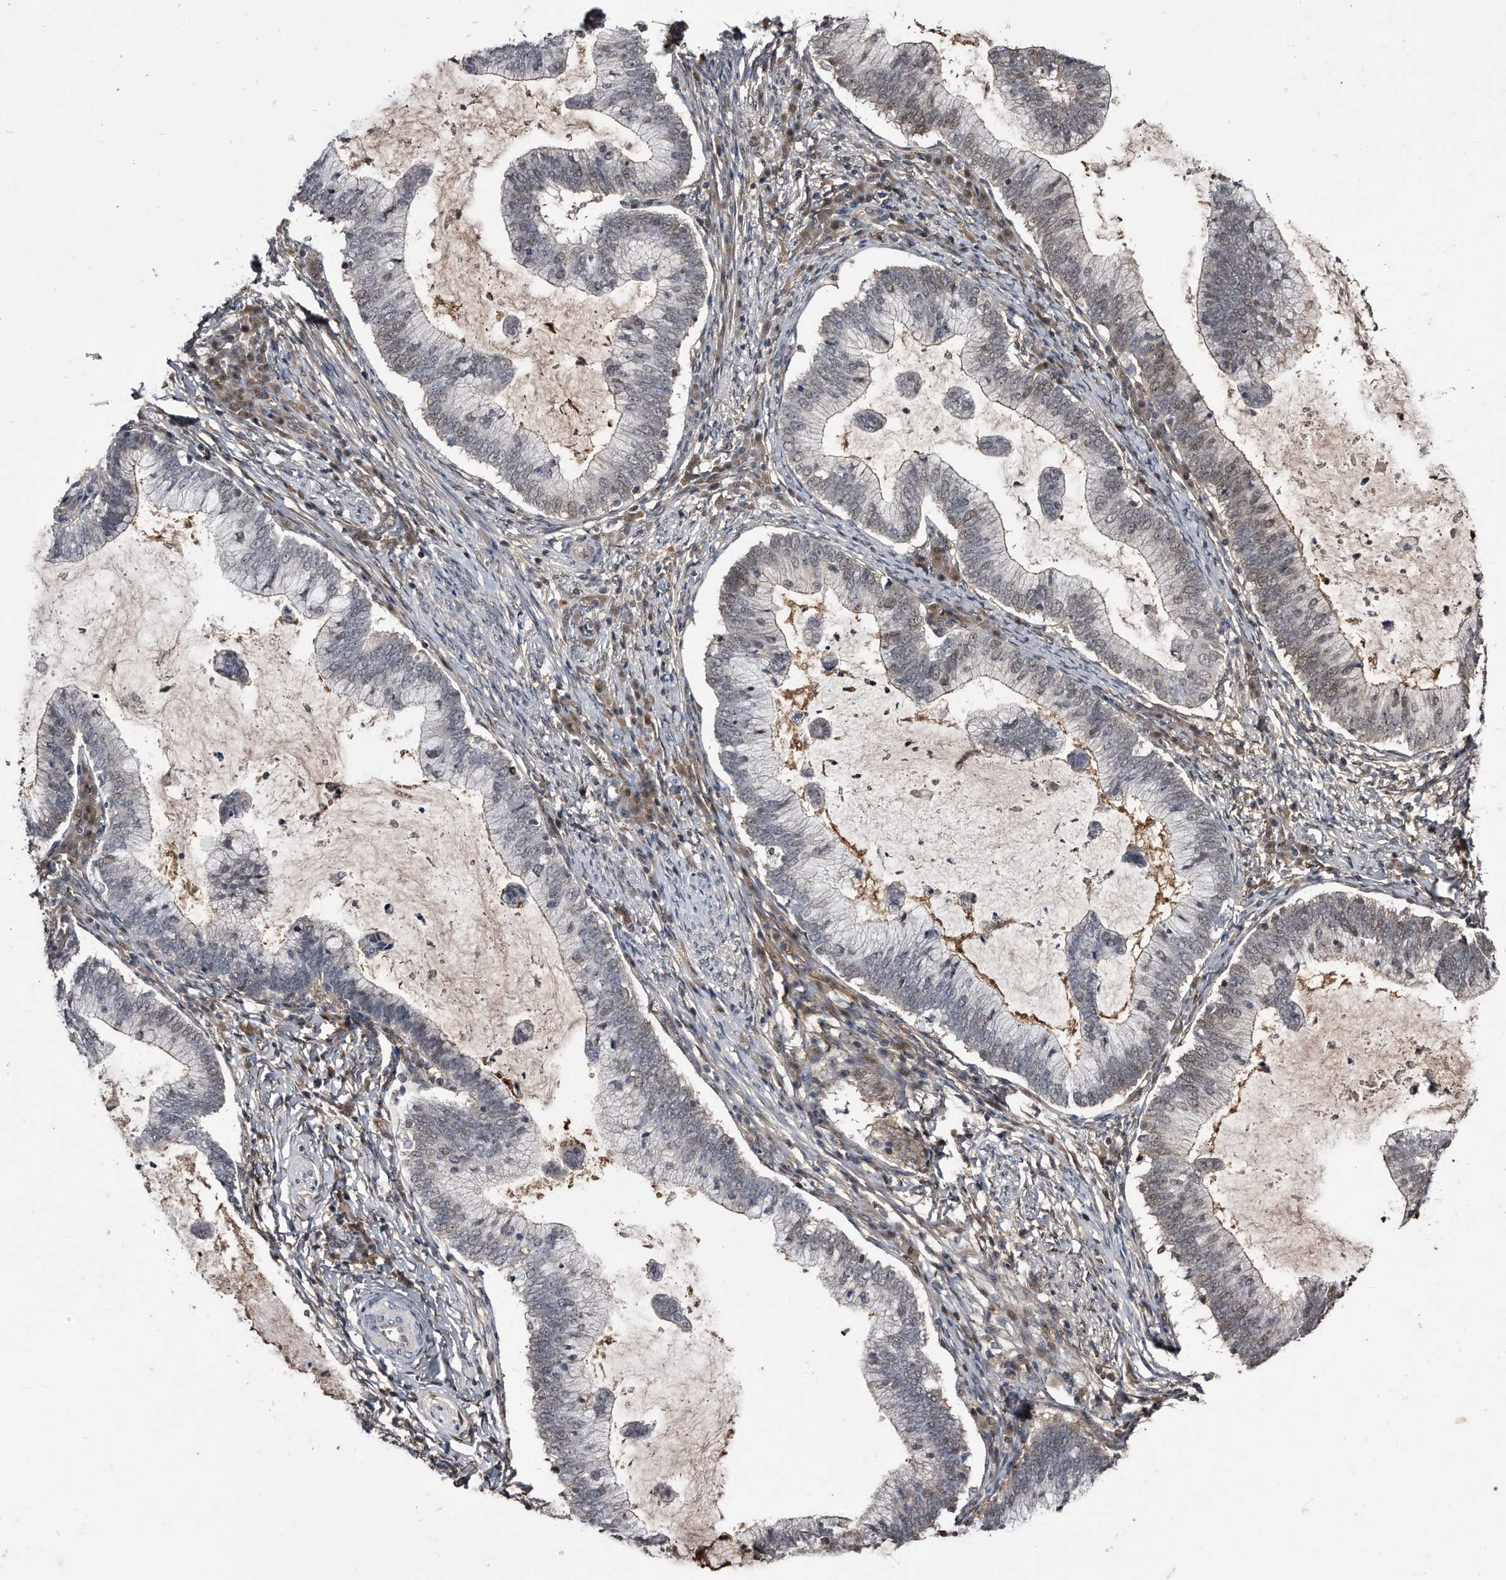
{"staining": {"intensity": "negative", "quantity": "none", "location": "none"}, "tissue": "cervical cancer", "cell_type": "Tumor cells", "image_type": "cancer", "snomed": [{"axis": "morphology", "description": "Adenocarcinoma, NOS"}, {"axis": "topography", "description": "Cervix"}], "caption": "IHC micrograph of cervical cancer stained for a protein (brown), which exhibits no expression in tumor cells.", "gene": "RAD23B", "patient": {"sex": "female", "age": 36}}